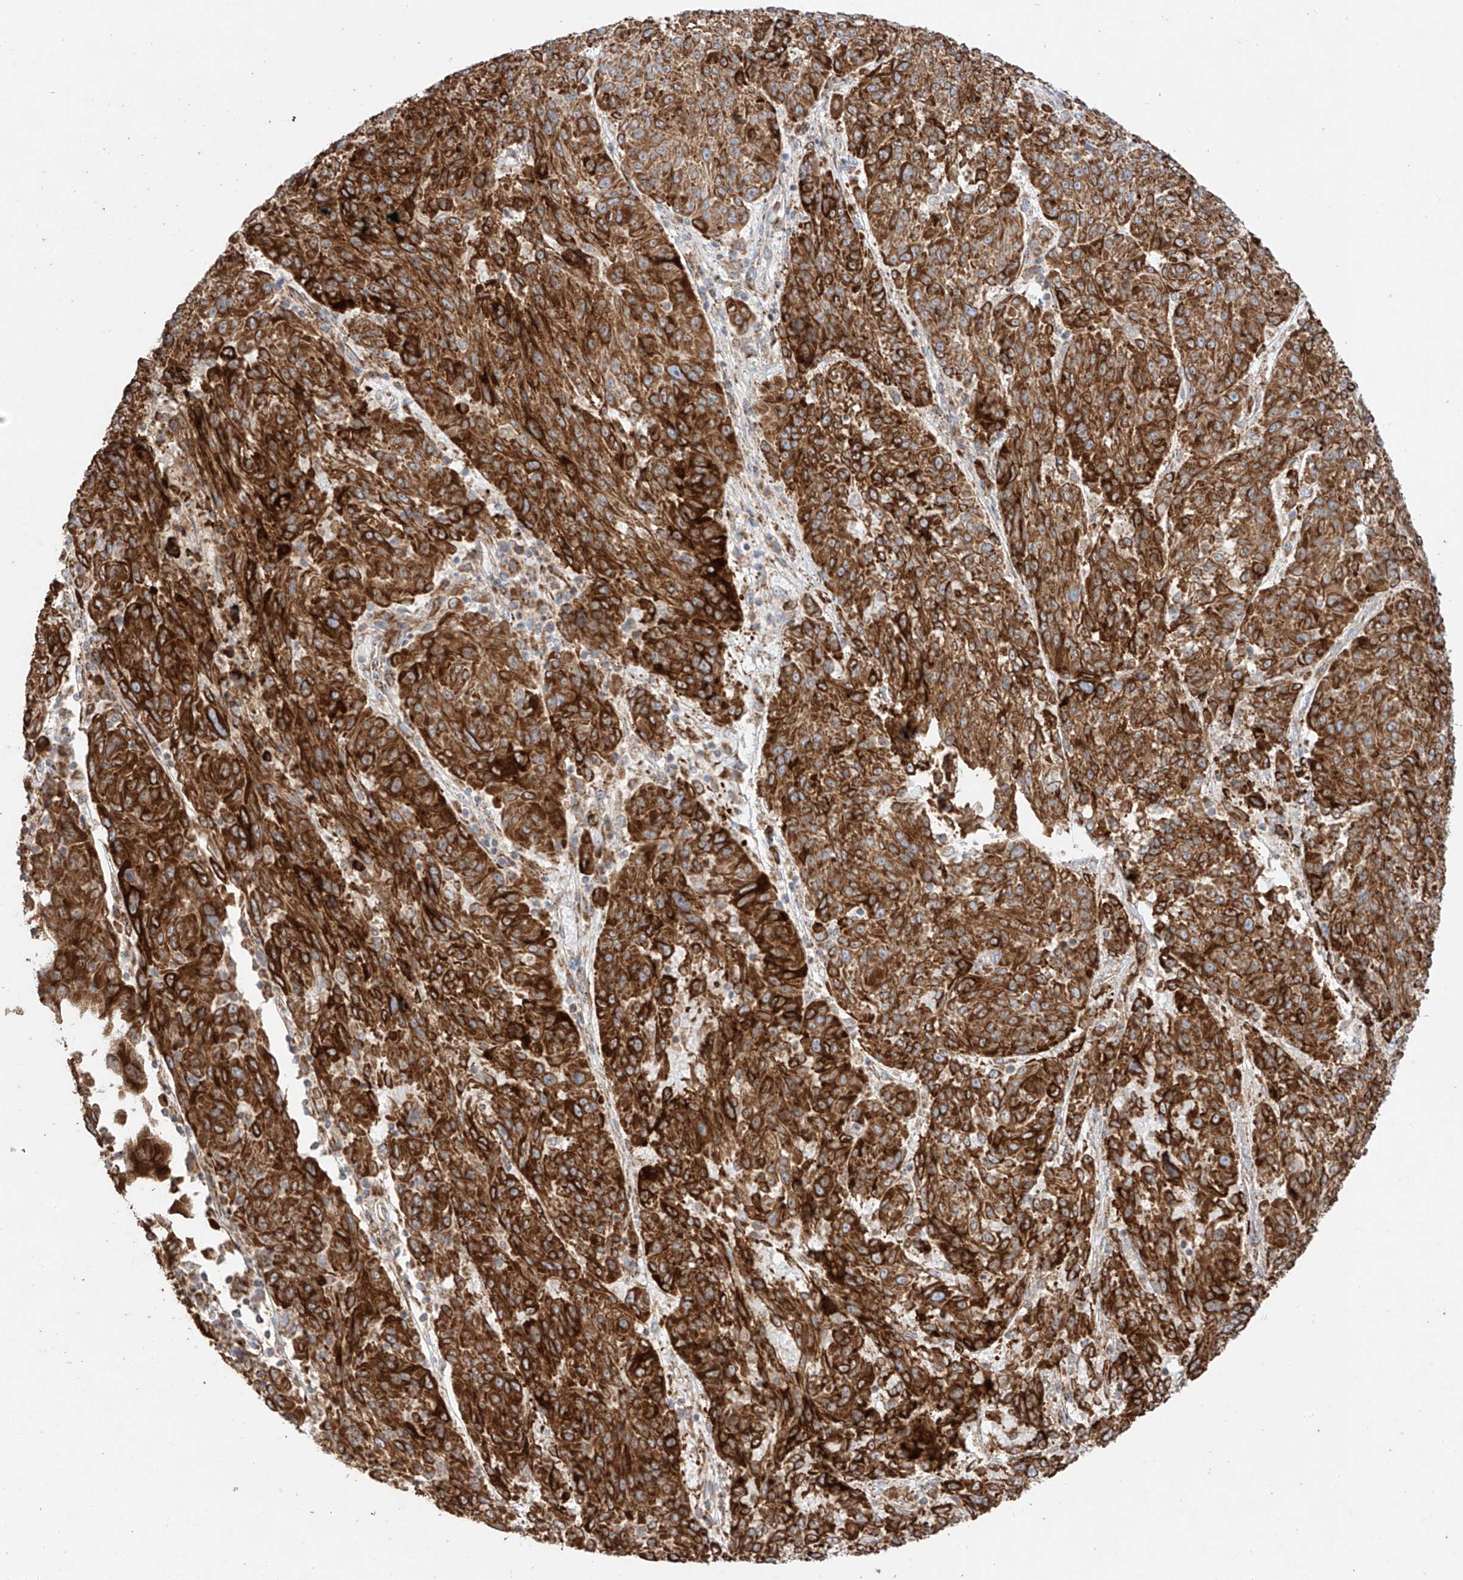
{"staining": {"intensity": "strong", "quantity": ">75%", "location": "cytoplasmic/membranous"}, "tissue": "melanoma", "cell_type": "Tumor cells", "image_type": "cancer", "snomed": [{"axis": "morphology", "description": "Malignant melanoma, NOS"}, {"axis": "topography", "description": "Skin"}], "caption": "Human malignant melanoma stained with a brown dye demonstrates strong cytoplasmic/membranous positive staining in approximately >75% of tumor cells.", "gene": "COLGALT2", "patient": {"sex": "male", "age": 53}}